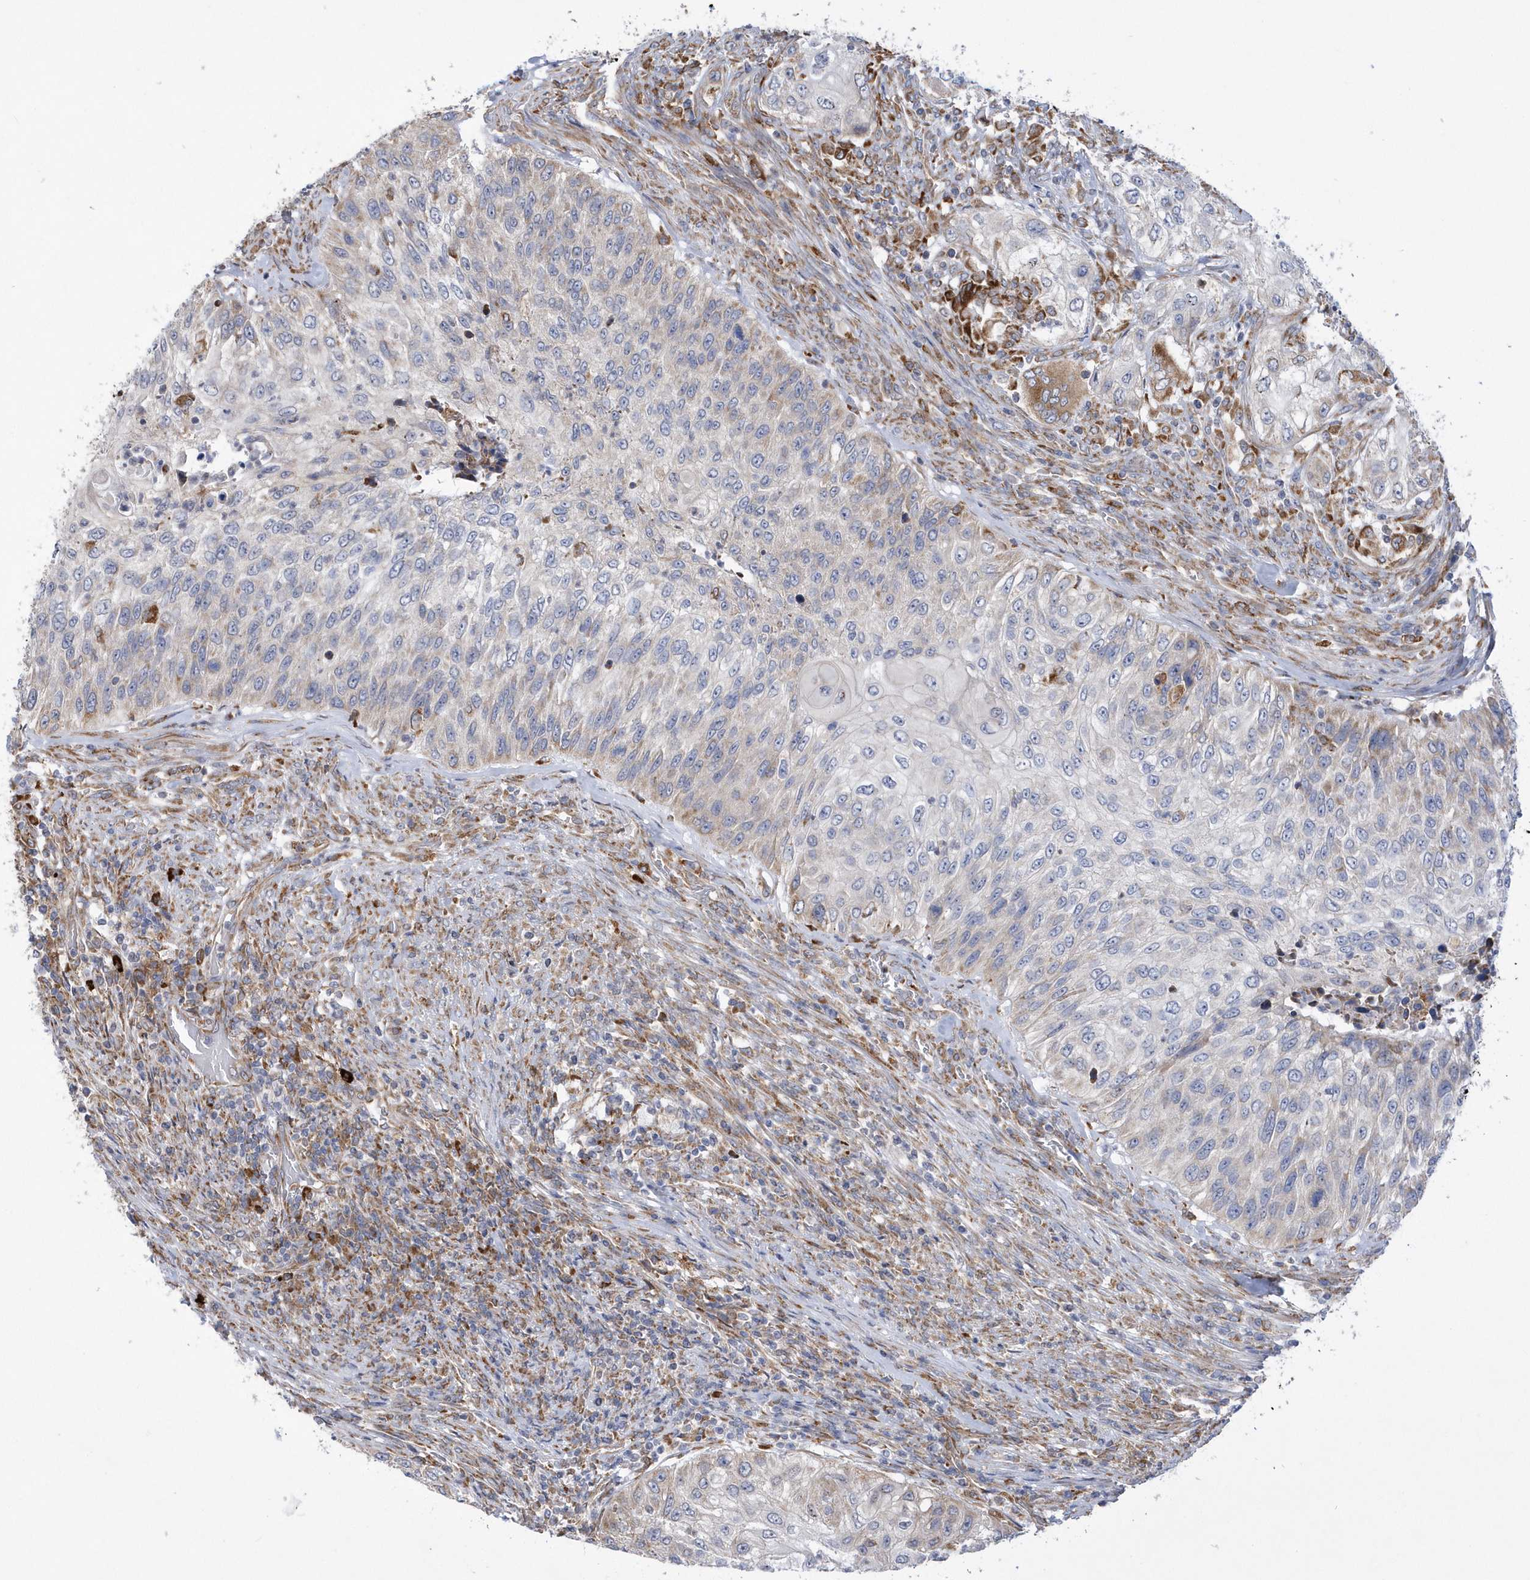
{"staining": {"intensity": "negative", "quantity": "none", "location": "none"}, "tissue": "urothelial cancer", "cell_type": "Tumor cells", "image_type": "cancer", "snomed": [{"axis": "morphology", "description": "Urothelial carcinoma, High grade"}, {"axis": "topography", "description": "Urinary bladder"}], "caption": "High power microscopy image of an immunohistochemistry micrograph of urothelial carcinoma (high-grade), revealing no significant positivity in tumor cells.", "gene": "MED31", "patient": {"sex": "female", "age": 60}}